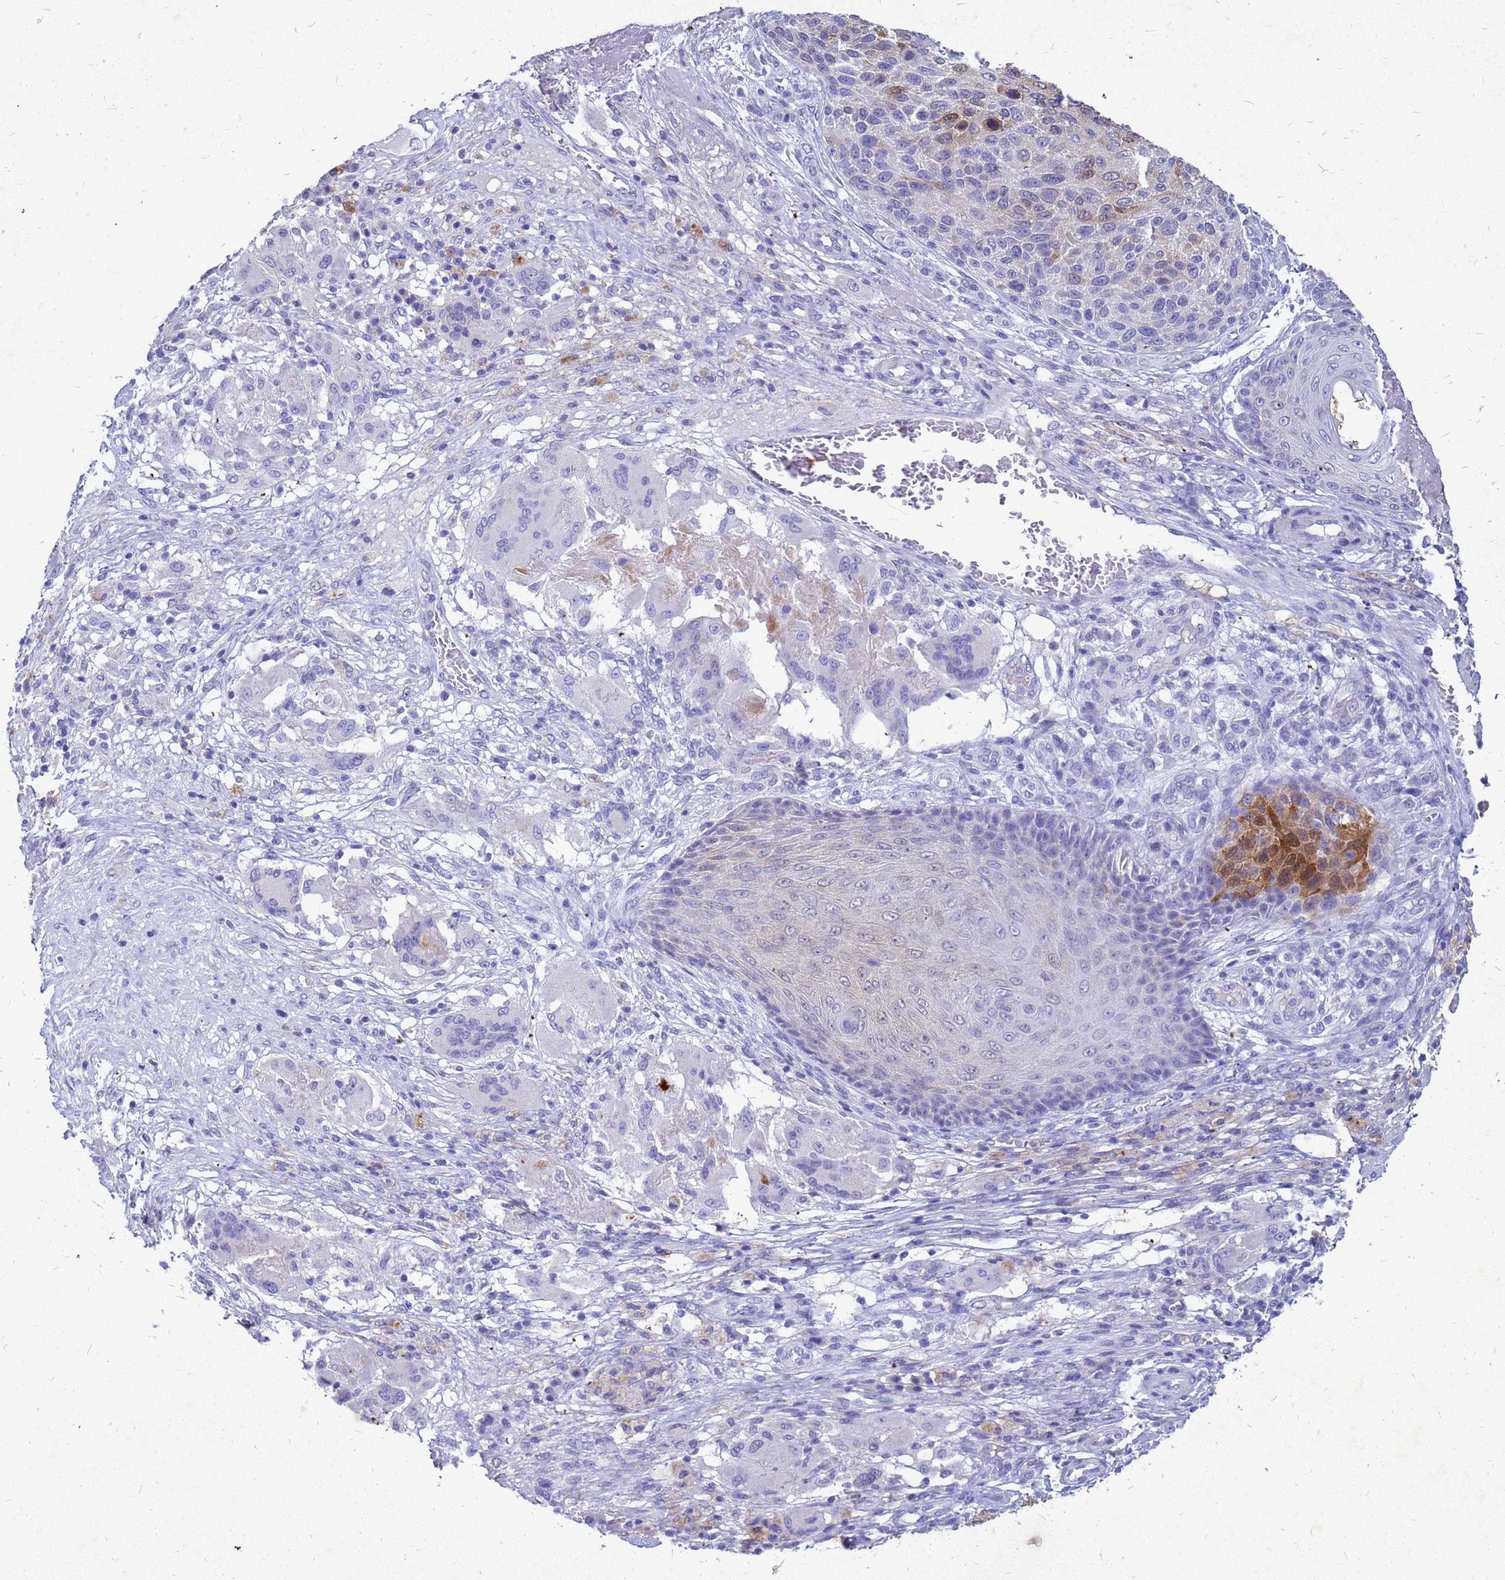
{"staining": {"intensity": "moderate", "quantity": "<25%", "location": "cytoplasmic/membranous,nuclear"}, "tissue": "skin cancer", "cell_type": "Tumor cells", "image_type": "cancer", "snomed": [{"axis": "morphology", "description": "Squamous cell carcinoma, NOS"}, {"axis": "topography", "description": "Skin"}], "caption": "Moderate cytoplasmic/membranous and nuclear positivity for a protein is seen in approximately <25% of tumor cells of skin cancer (squamous cell carcinoma) using IHC.", "gene": "AKR1C1", "patient": {"sex": "female", "age": 88}}